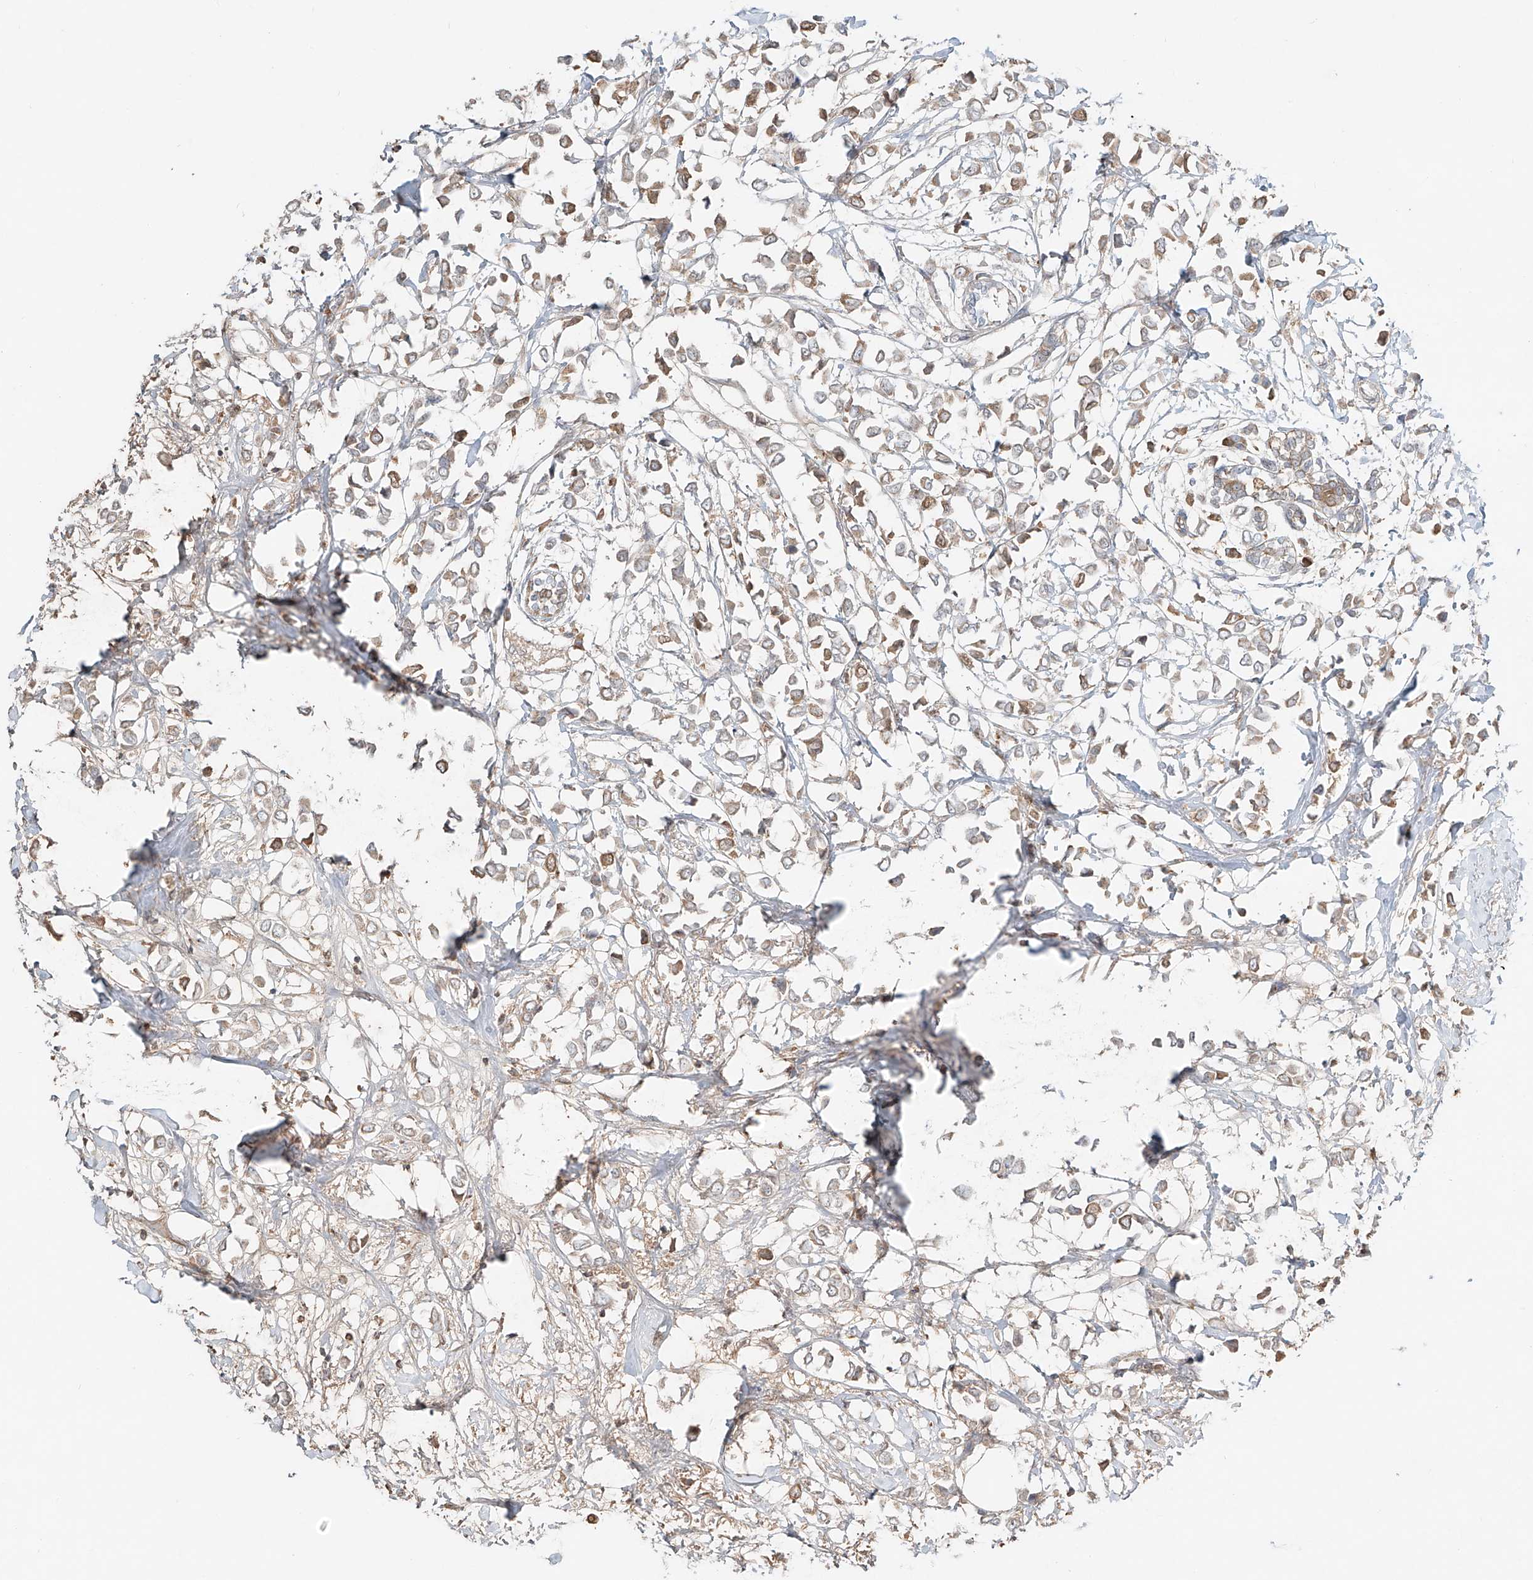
{"staining": {"intensity": "weak", "quantity": ">75%", "location": "cytoplasmic/membranous"}, "tissue": "breast cancer", "cell_type": "Tumor cells", "image_type": "cancer", "snomed": [{"axis": "morphology", "description": "Lobular carcinoma"}, {"axis": "topography", "description": "Breast"}], "caption": "Protein staining of breast lobular carcinoma tissue shows weak cytoplasmic/membranous staining in about >75% of tumor cells.", "gene": "ERO1A", "patient": {"sex": "female", "age": 51}}